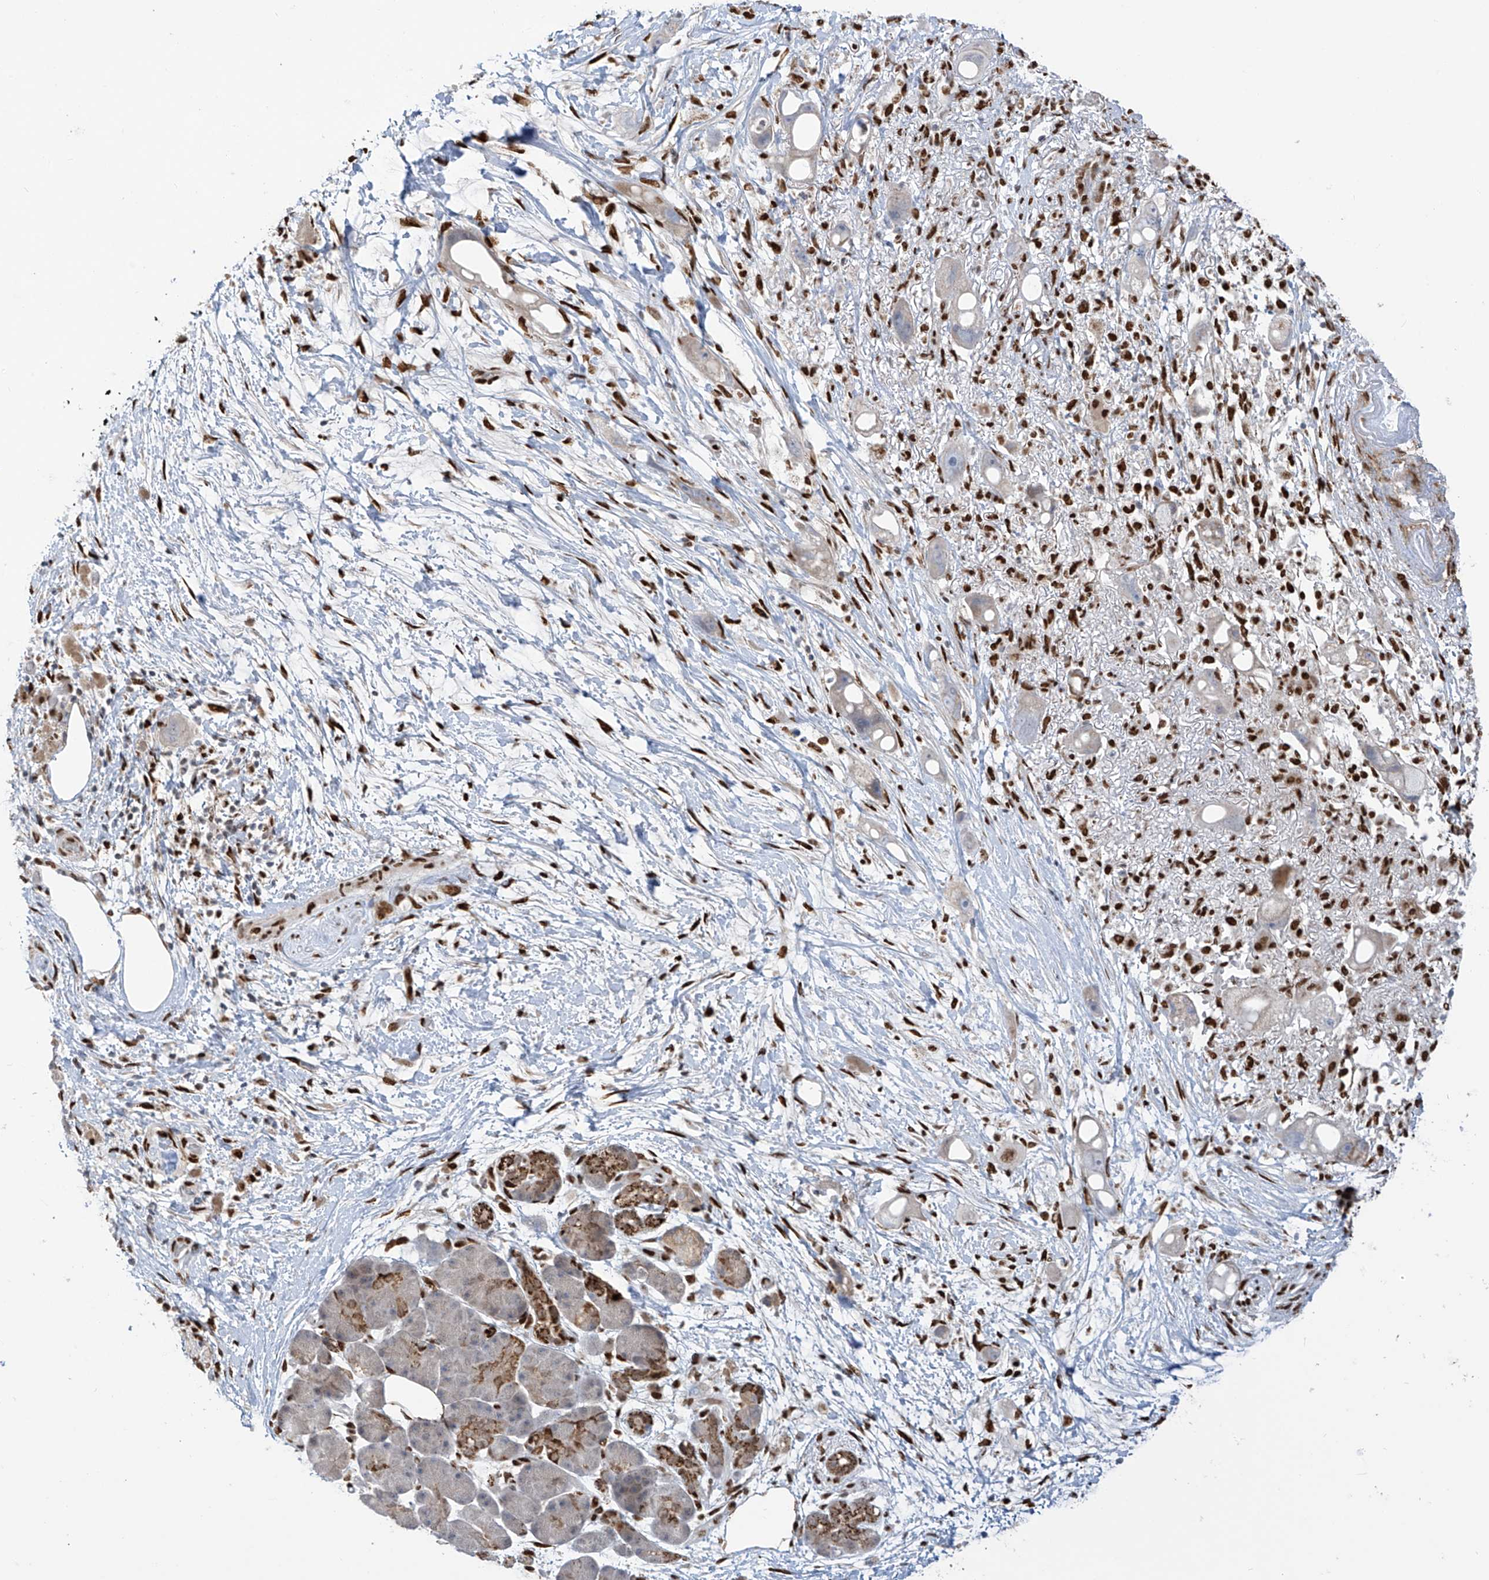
{"staining": {"intensity": "moderate", "quantity": "<25%", "location": "nuclear"}, "tissue": "pancreatic cancer", "cell_type": "Tumor cells", "image_type": "cancer", "snomed": [{"axis": "morphology", "description": "Normal tissue, NOS"}, {"axis": "morphology", "description": "Adenocarcinoma, NOS"}, {"axis": "topography", "description": "Pancreas"}], "caption": "Immunohistochemistry (IHC) micrograph of adenocarcinoma (pancreatic) stained for a protein (brown), which displays low levels of moderate nuclear positivity in about <25% of tumor cells.", "gene": "PM20D2", "patient": {"sex": "female", "age": 68}}